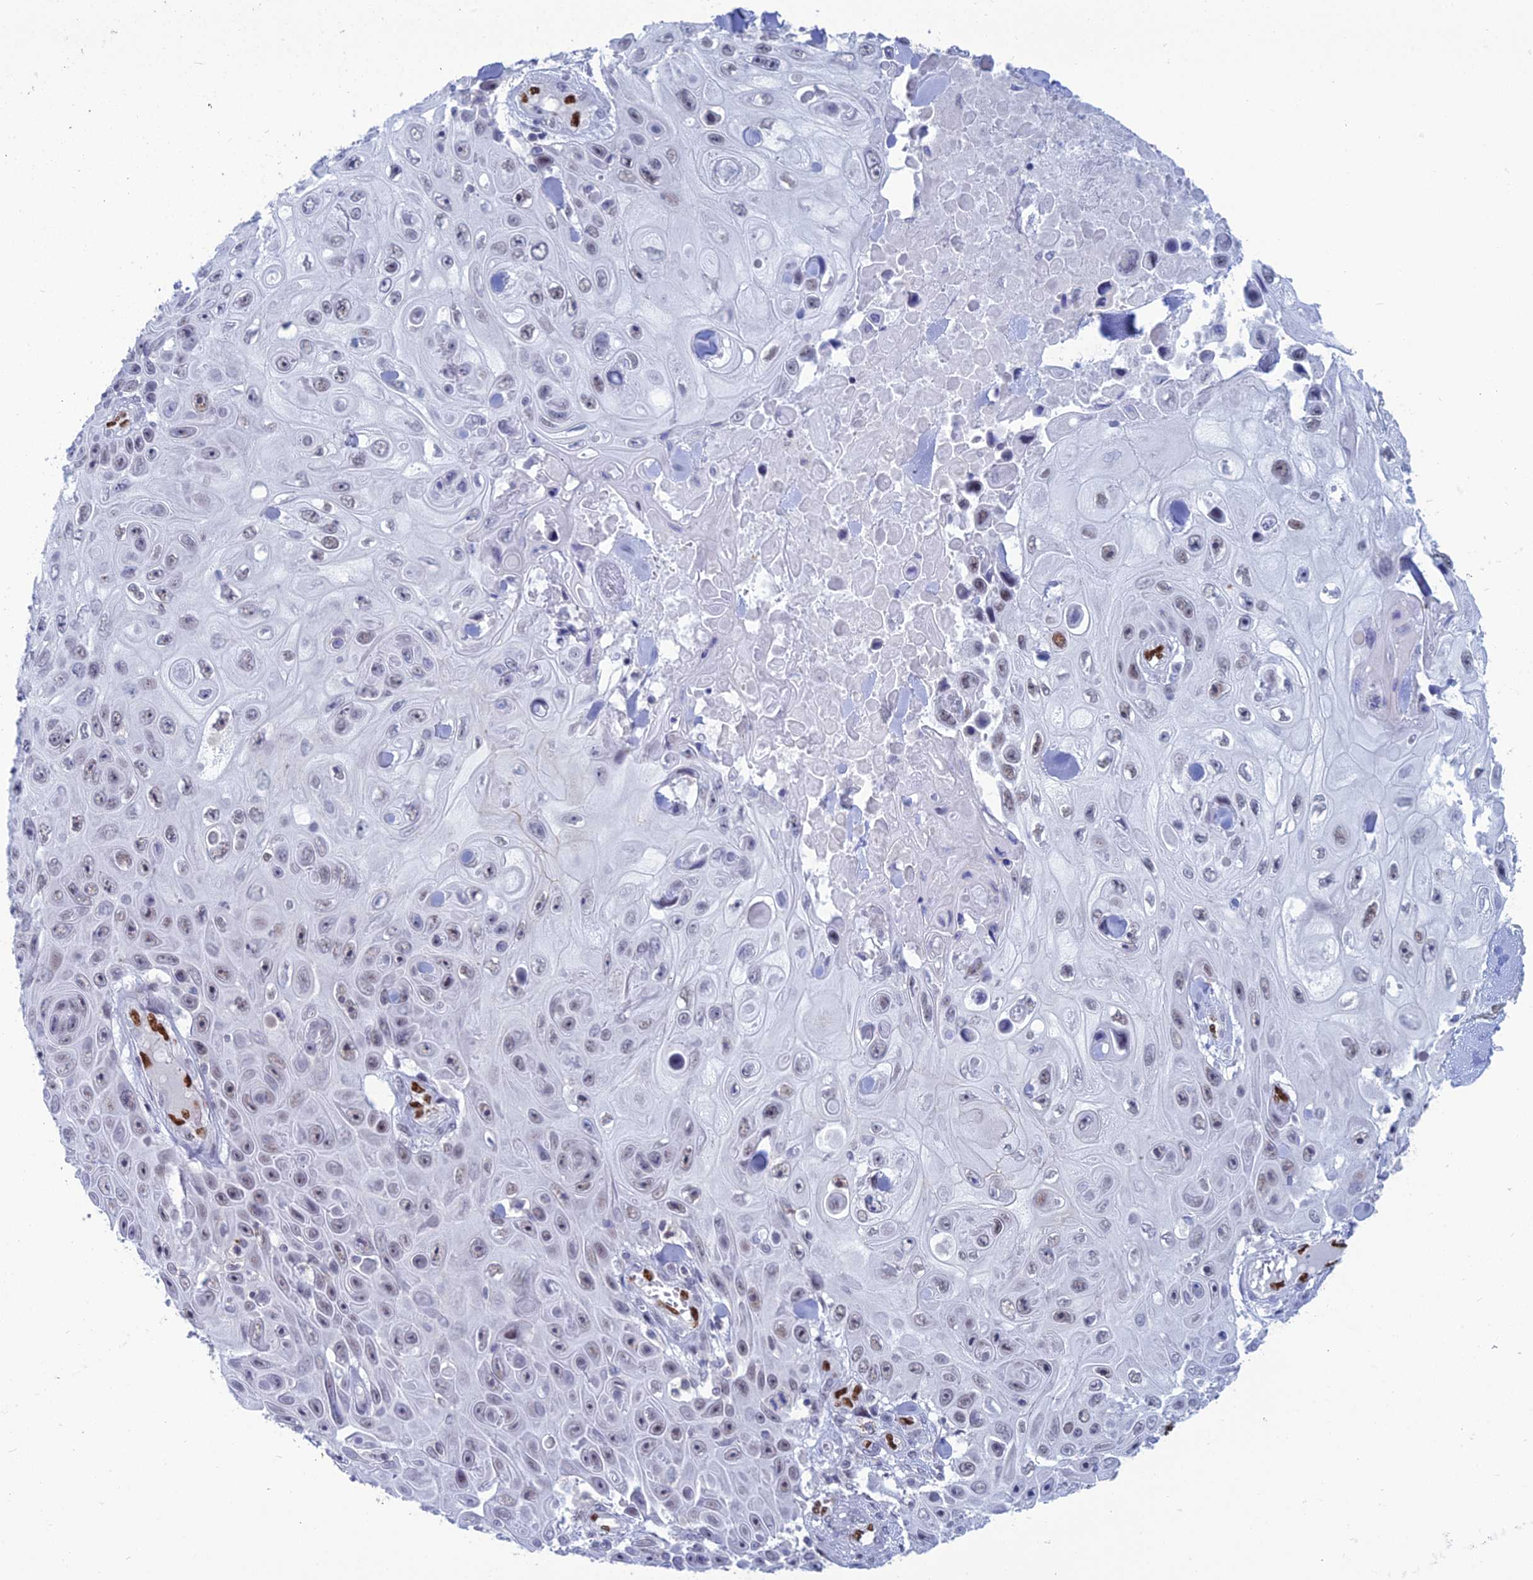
{"staining": {"intensity": "negative", "quantity": "none", "location": "none"}, "tissue": "skin cancer", "cell_type": "Tumor cells", "image_type": "cancer", "snomed": [{"axis": "morphology", "description": "Squamous cell carcinoma, NOS"}, {"axis": "topography", "description": "Skin"}], "caption": "Skin squamous cell carcinoma was stained to show a protein in brown. There is no significant positivity in tumor cells.", "gene": "NOL4L", "patient": {"sex": "male", "age": 82}}